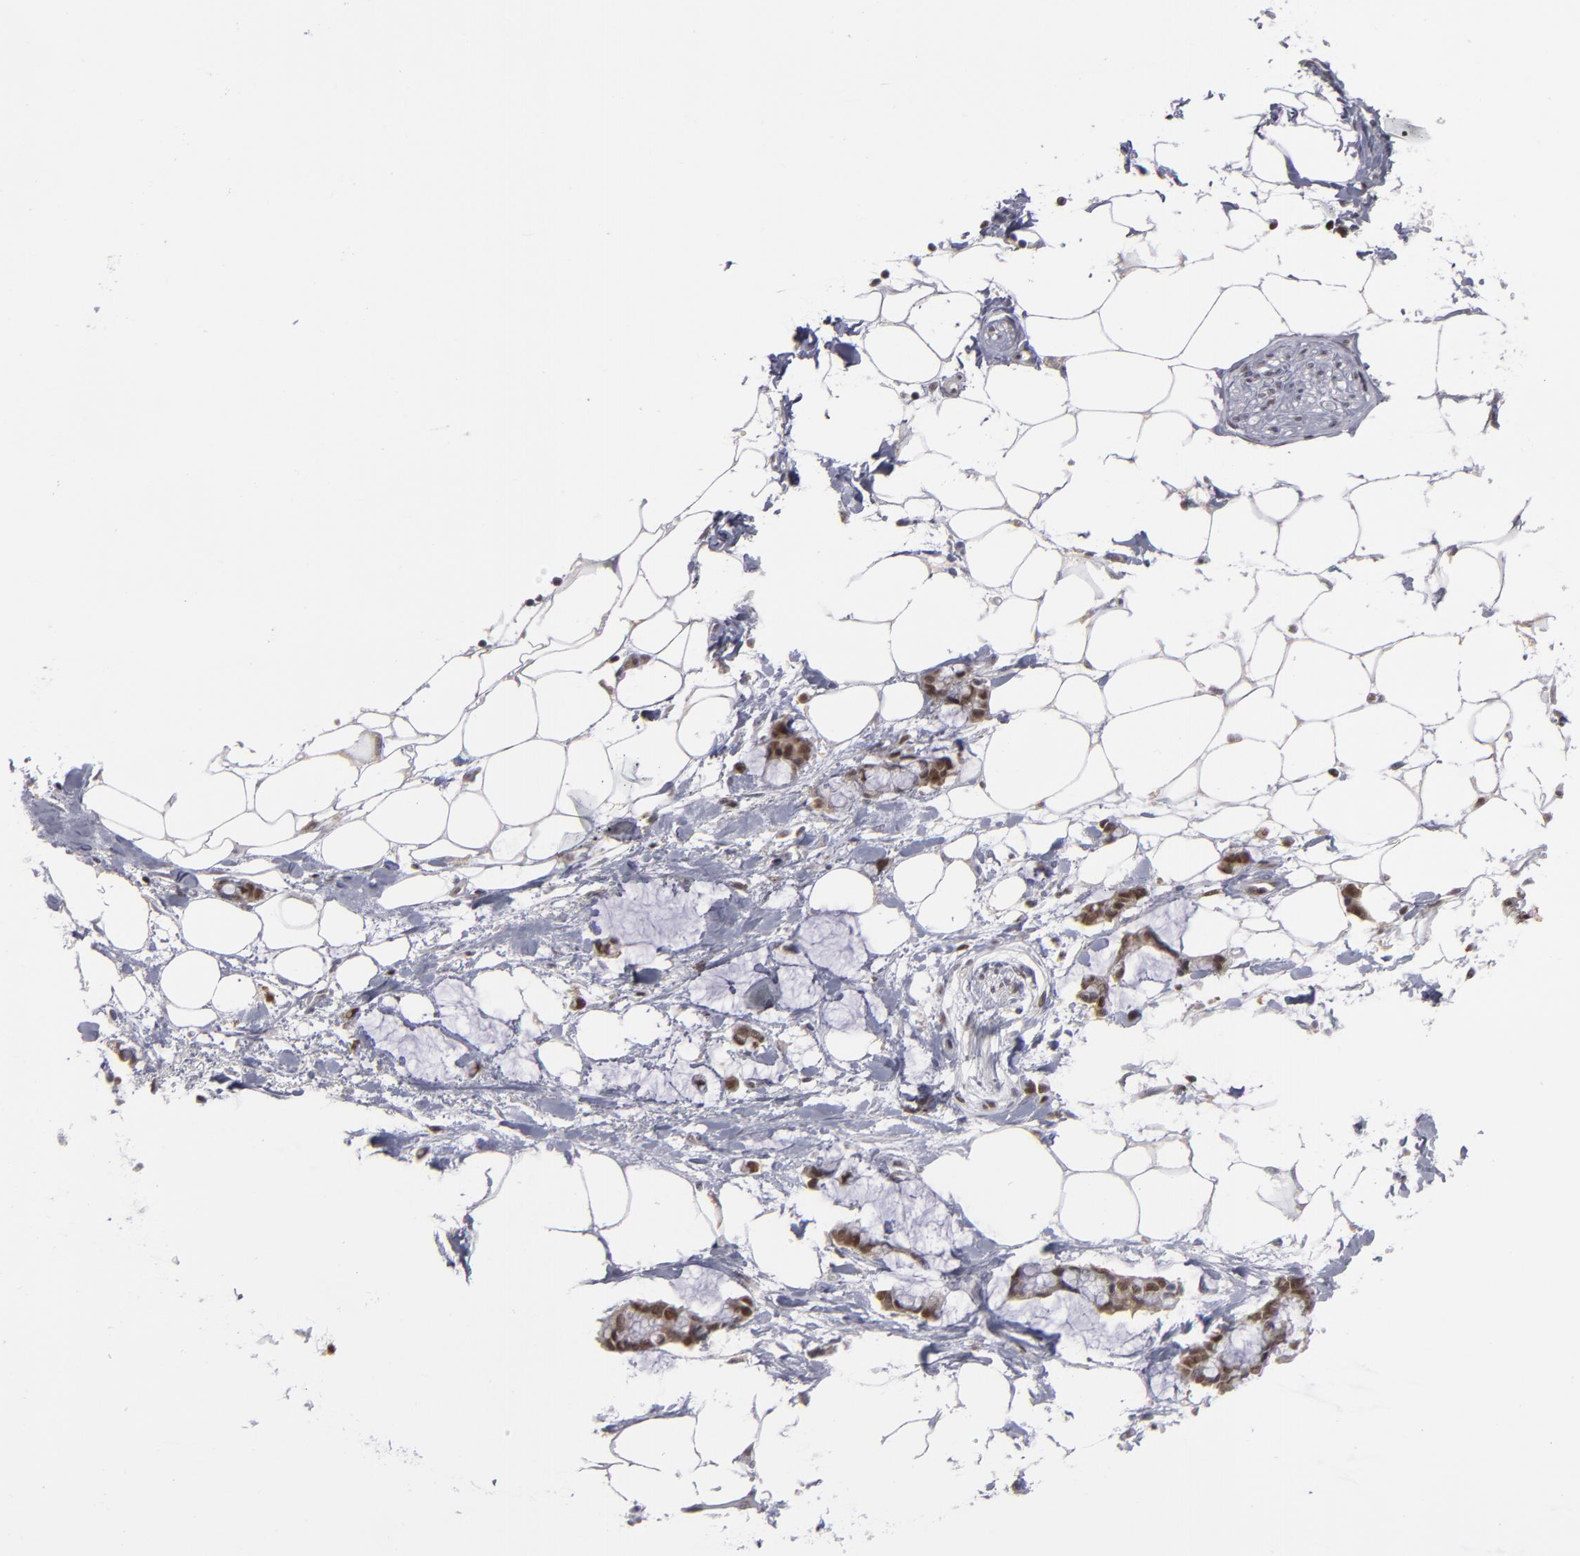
{"staining": {"intensity": "negative", "quantity": "none", "location": "none"}, "tissue": "adipose tissue", "cell_type": "Adipocytes", "image_type": "normal", "snomed": [{"axis": "morphology", "description": "Normal tissue, NOS"}, {"axis": "morphology", "description": "Adenocarcinoma, NOS"}, {"axis": "topography", "description": "Colon"}, {"axis": "topography", "description": "Peripheral nerve tissue"}], "caption": "Immunohistochemistry (IHC) photomicrograph of unremarkable human adipose tissue stained for a protein (brown), which shows no expression in adipocytes.", "gene": "GSR", "patient": {"sex": "male", "age": 14}}